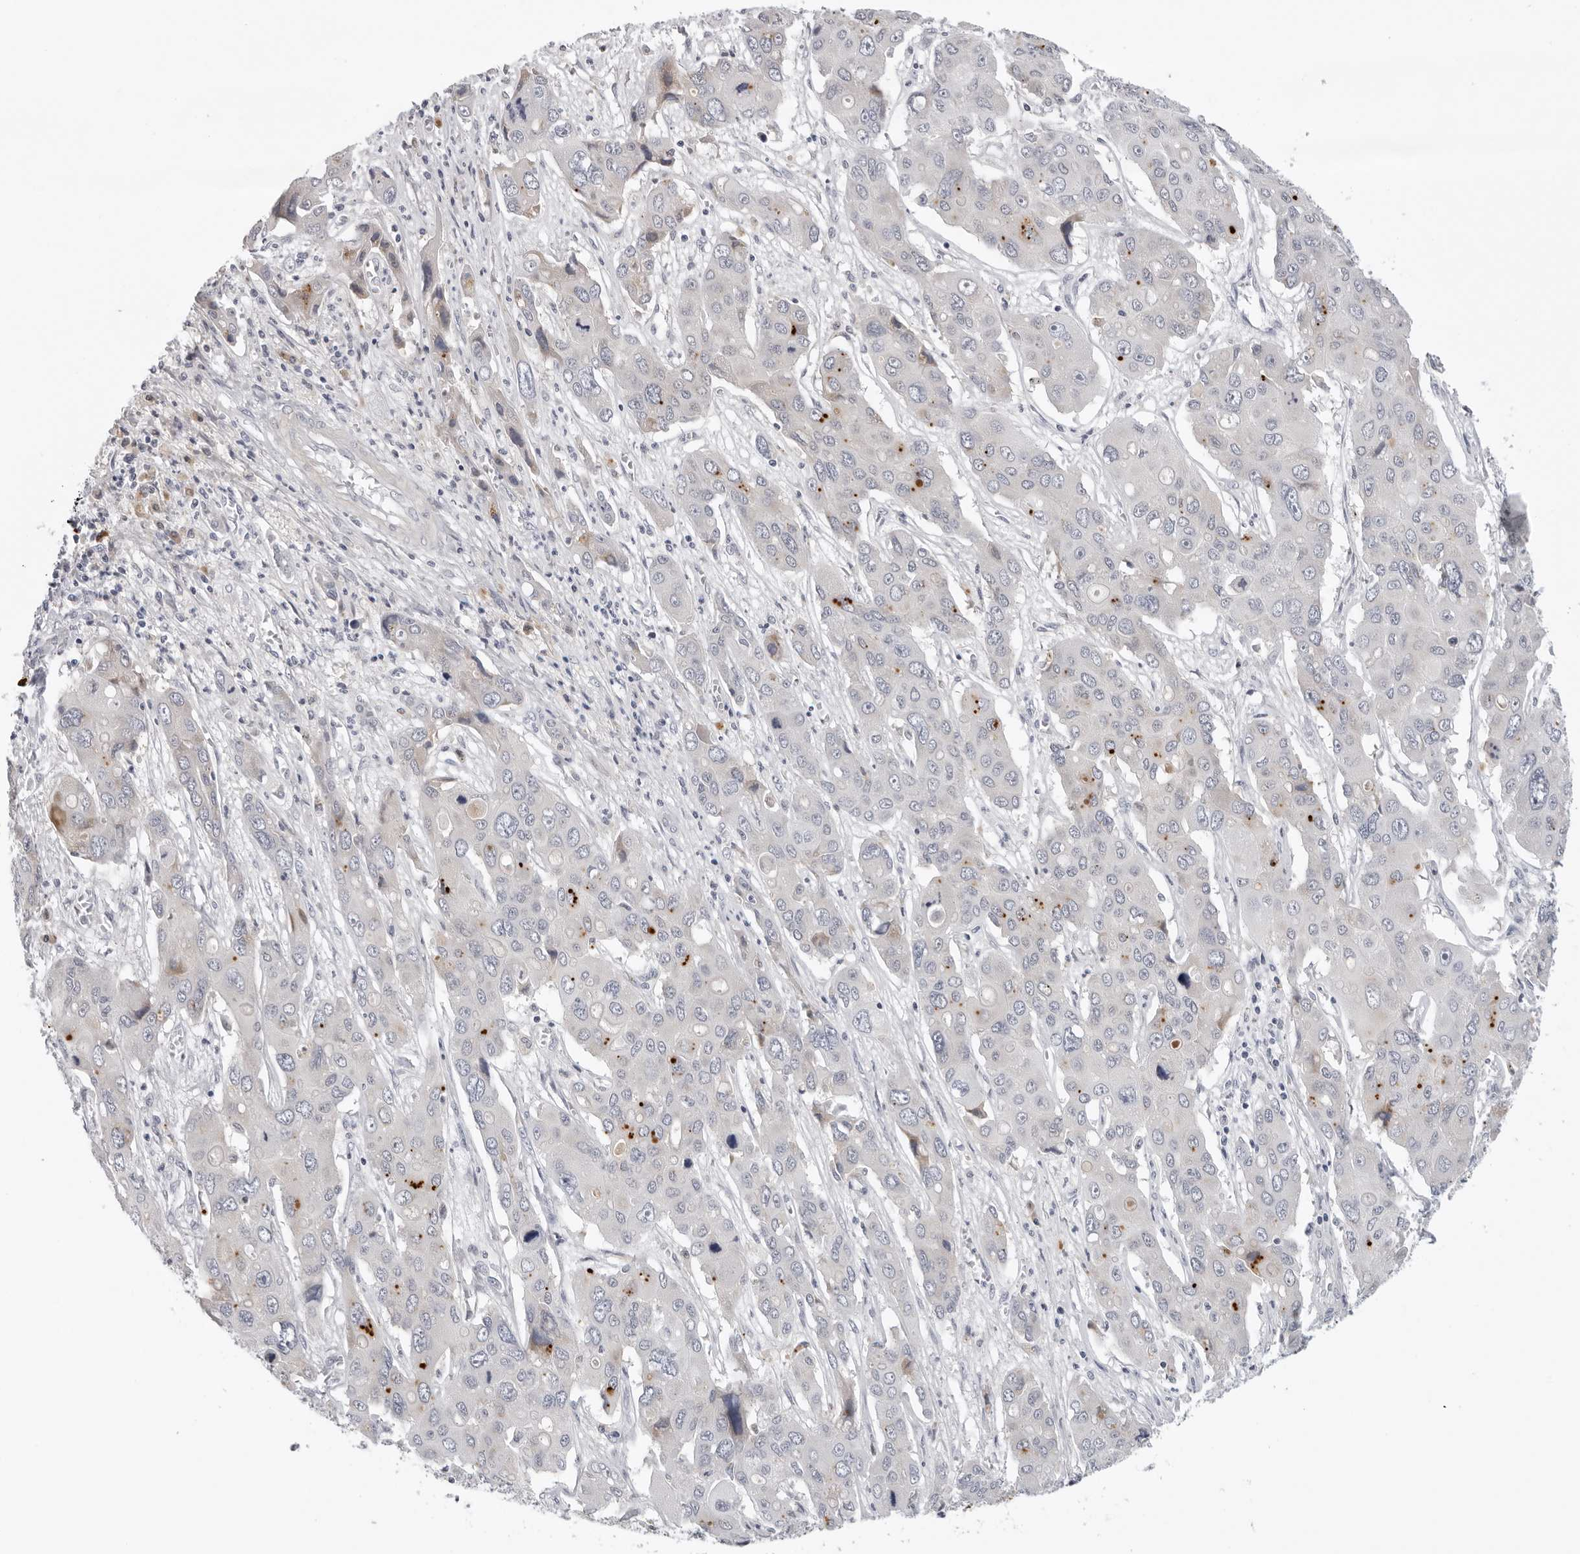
{"staining": {"intensity": "negative", "quantity": "none", "location": "none"}, "tissue": "liver cancer", "cell_type": "Tumor cells", "image_type": "cancer", "snomed": [{"axis": "morphology", "description": "Cholangiocarcinoma"}, {"axis": "topography", "description": "Liver"}], "caption": "This is an IHC histopathology image of liver cancer (cholangiocarcinoma). There is no staining in tumor cells.", "gene": "ZNF502", "patient": {"sex": "male", "age": 67}}